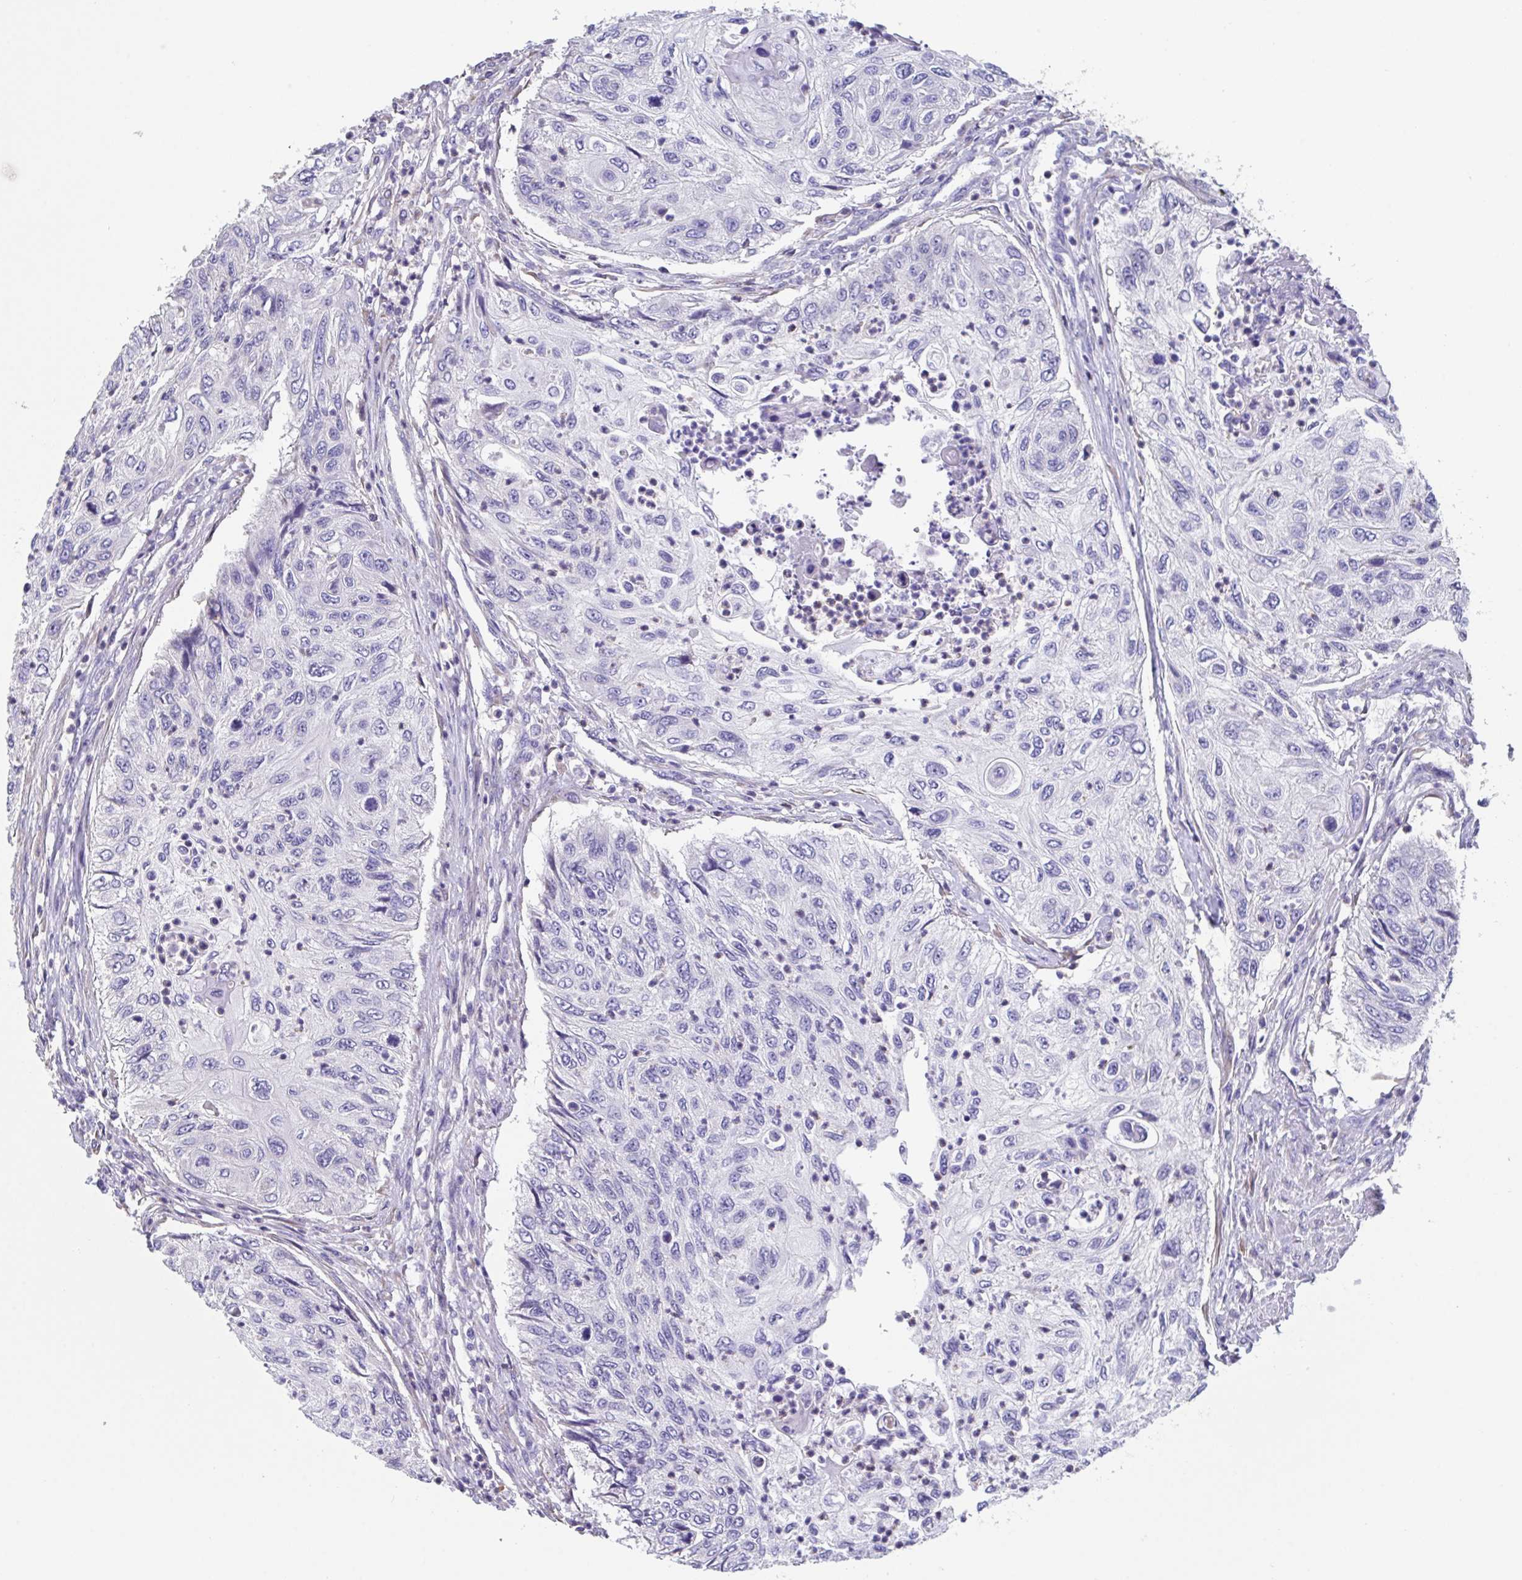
{"staining": {"intensity": "negative", "quantity": "none", "location": "none"}, "tissue": "urothelial cancer", "cell_type": "Tumor cells", "image_type": "cancer", "snomed": [{"axis": "morphology", "description": "Urothelial carcinoma, High grade"}, {"axis": "topography", "description": "Urinary bladder"}], "caption": "A high-resolution histopathology image shows IHC staining of urothelial cancer, which displays no significant staining in tumor cells. (DAB (3,3'-diaminobenzidine) IHC with hematoxylin counter stain).", "gene": "LRRC58", "patient": {"sex": "female", "age": 60}}